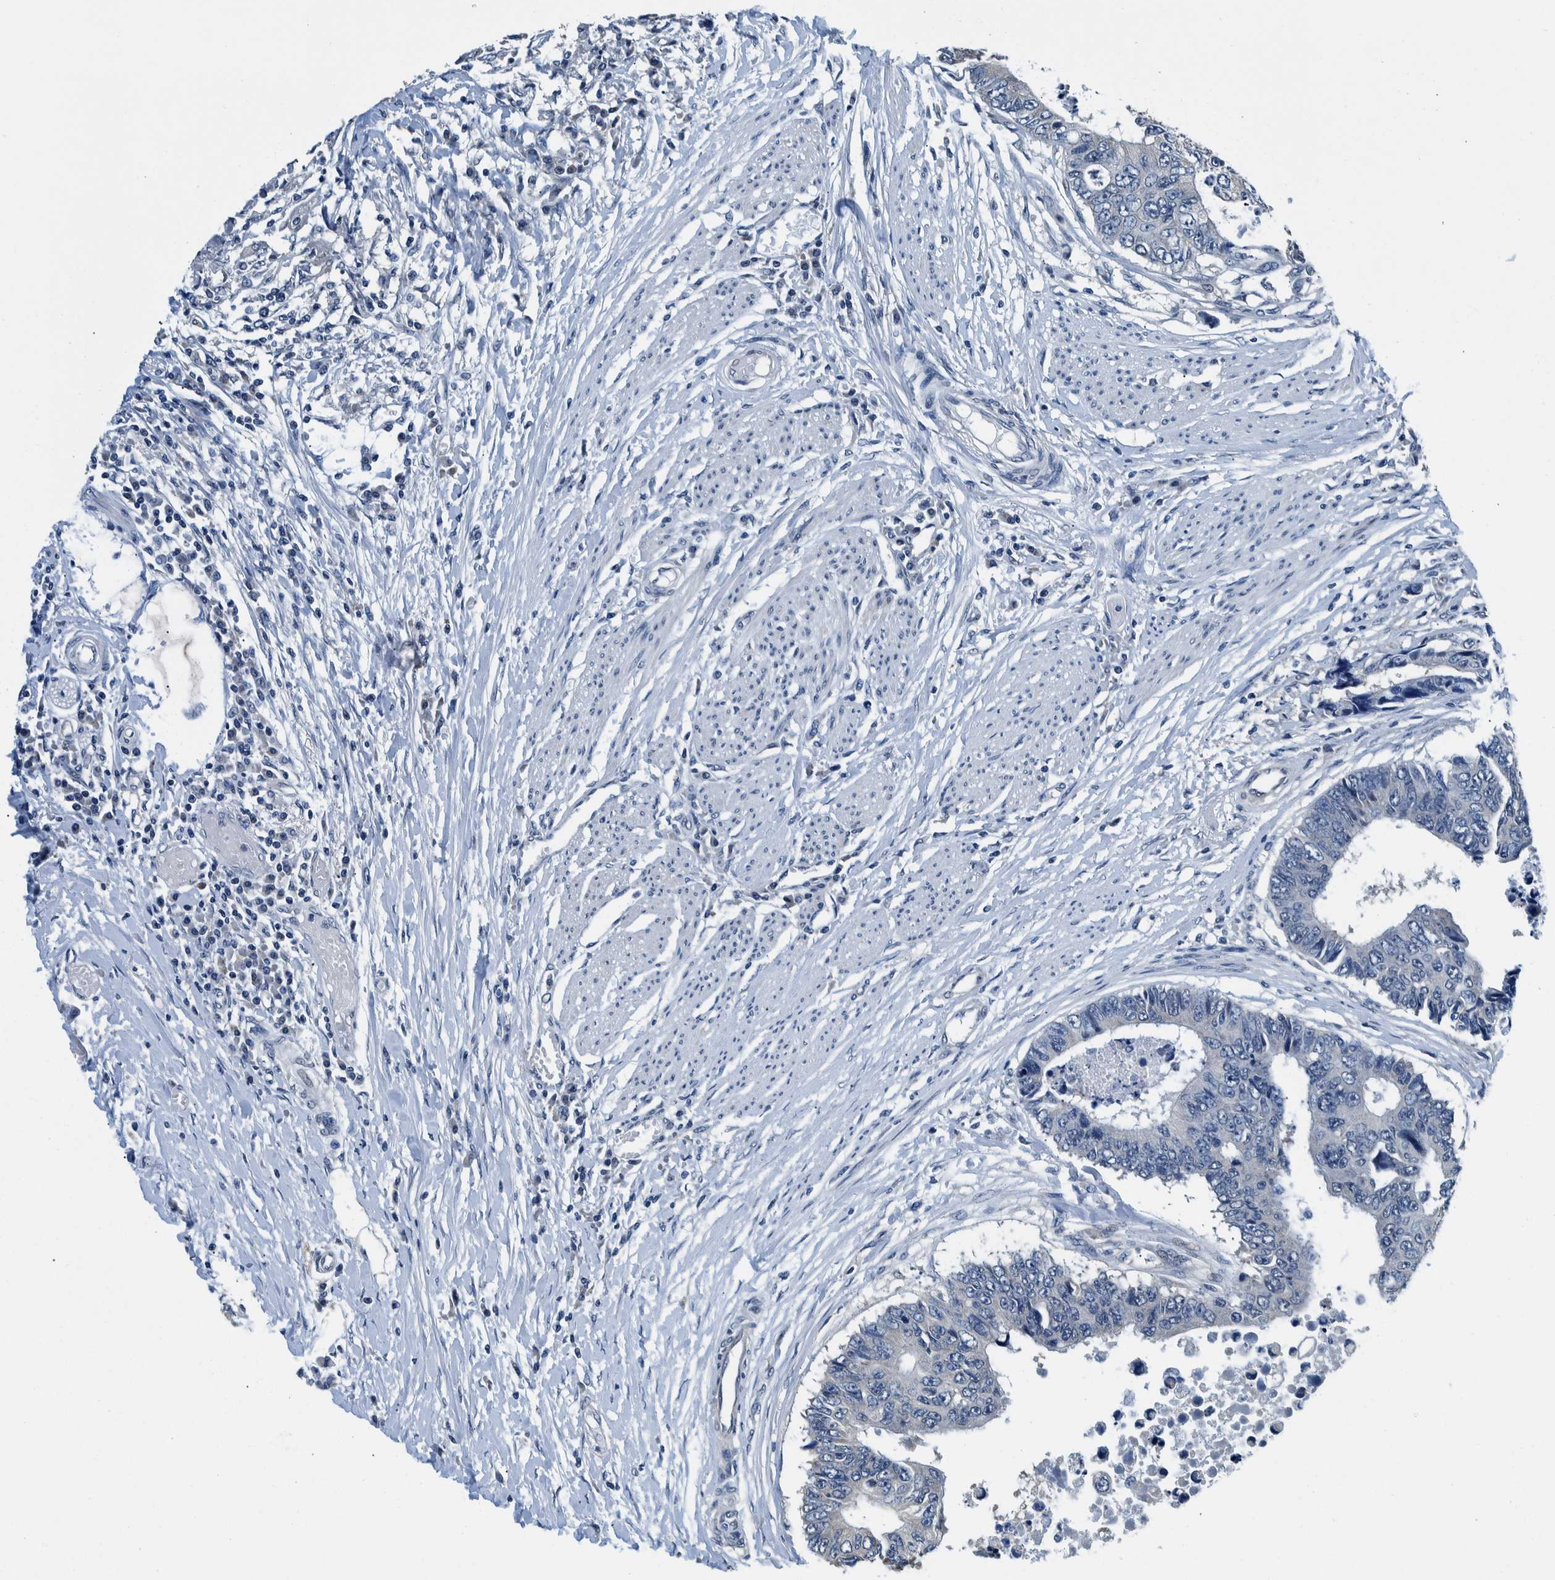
{"staining": {"intensity": "negative", "quantity": "none", "location": "none"}, "tissue": "colorectal cancer", "cell_type": "Tumor cells", "image_type": "cancer", "snomed": [{"axis": "morphology", "description": "Adenocarcinoma, NOS"}, {"axis": "topography", "description": "Rectum"}], "caption": "A histopathology image of colorectal cancer stained for a protein displays no brown staining in tumor cells.", "gene": "NIBAN2", "patient": {"sex": "male", "age": 84}}